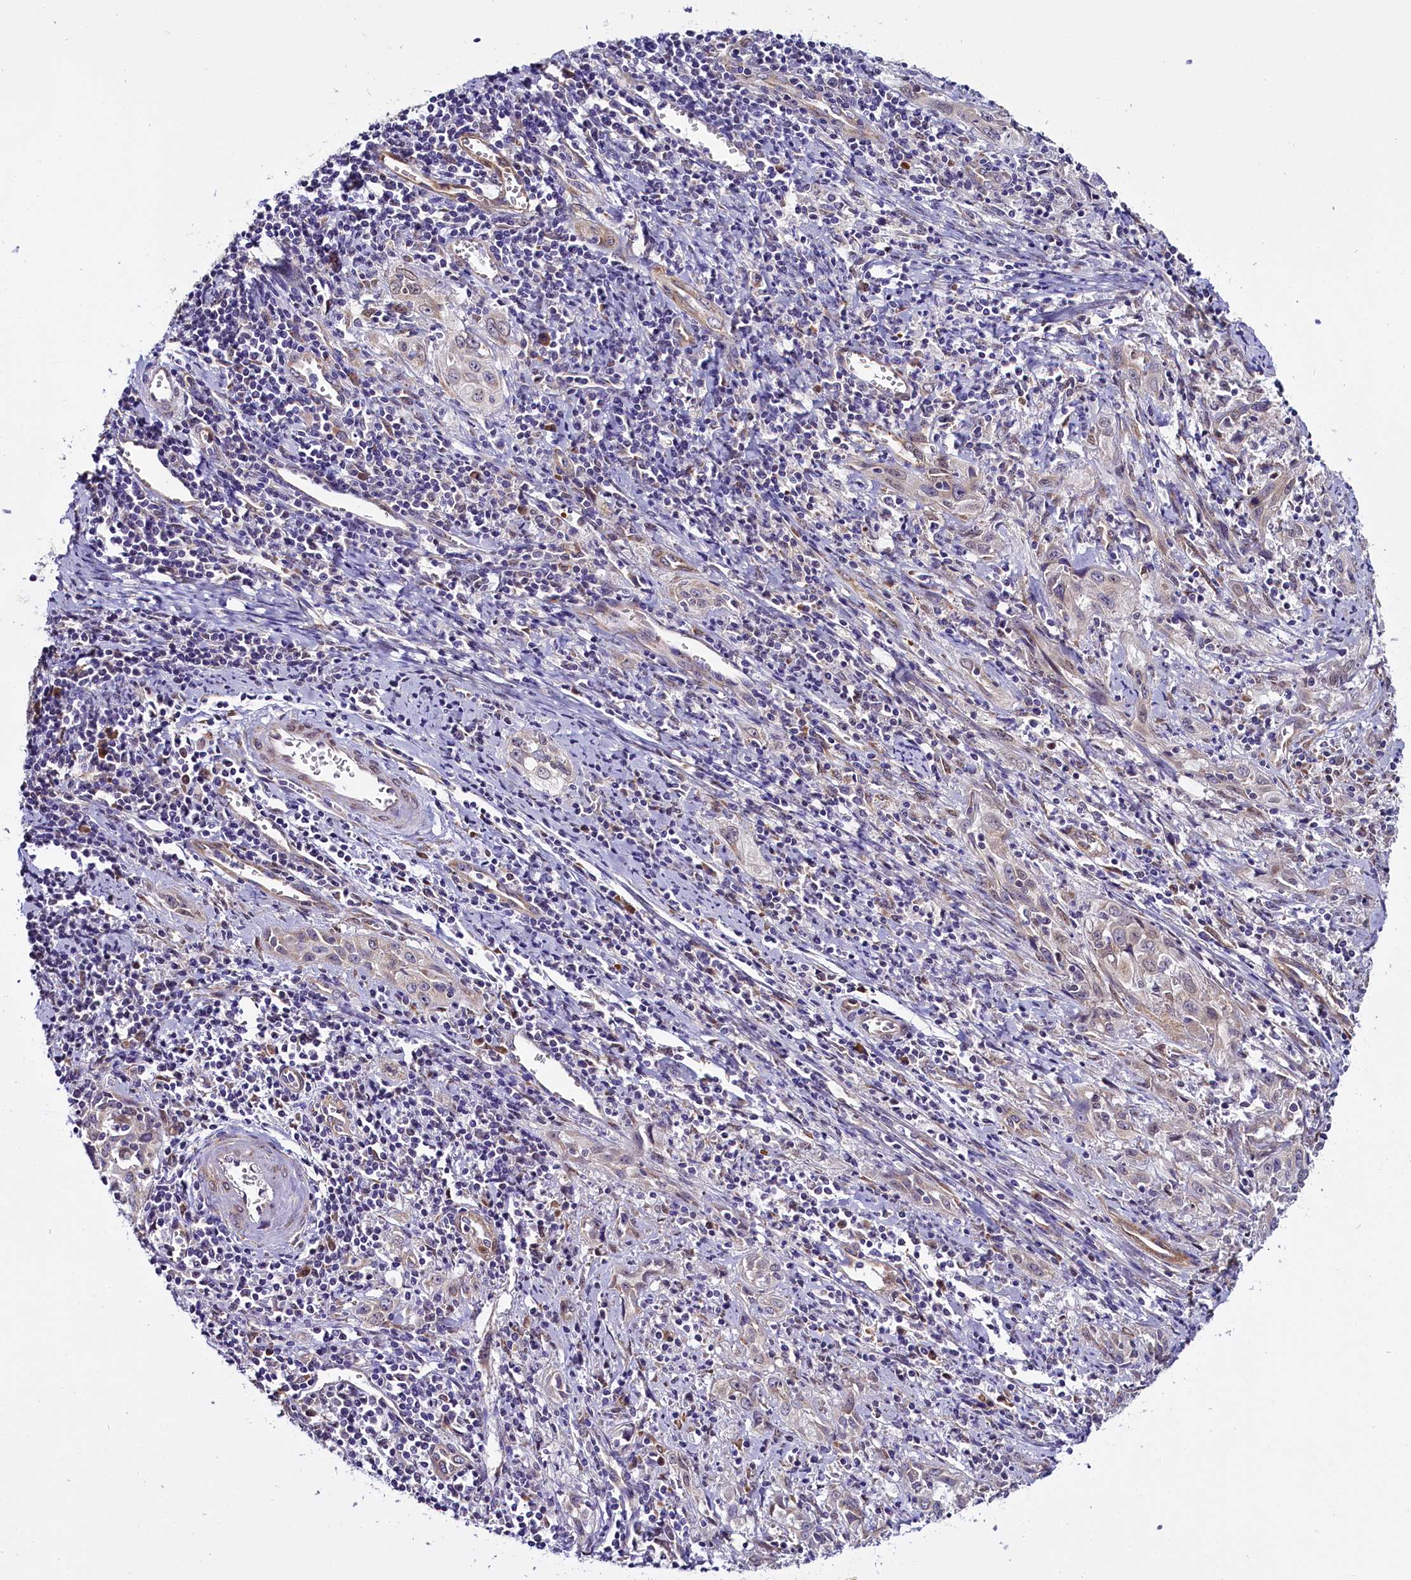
{"staining": {"intensity": "negative", "quantity": "none", "location": "none"}, "tissue": "cervical cancer", "cell_type": "Tumor cells", "image_type": "cancer", "snomed": [{"axis": "morphology", "description": "Squamous cell carcinoma, NOS"}, {"axis": "topography", "description": "Cervix"}], "caption": "Human cervical cancer (squamous cell carcinoma) stained for a protein using immunohistochemistry (IHC) displays no expression in tumor cells.", "gene": "UACA", "patient": {"sex": "female", "age": 57}}